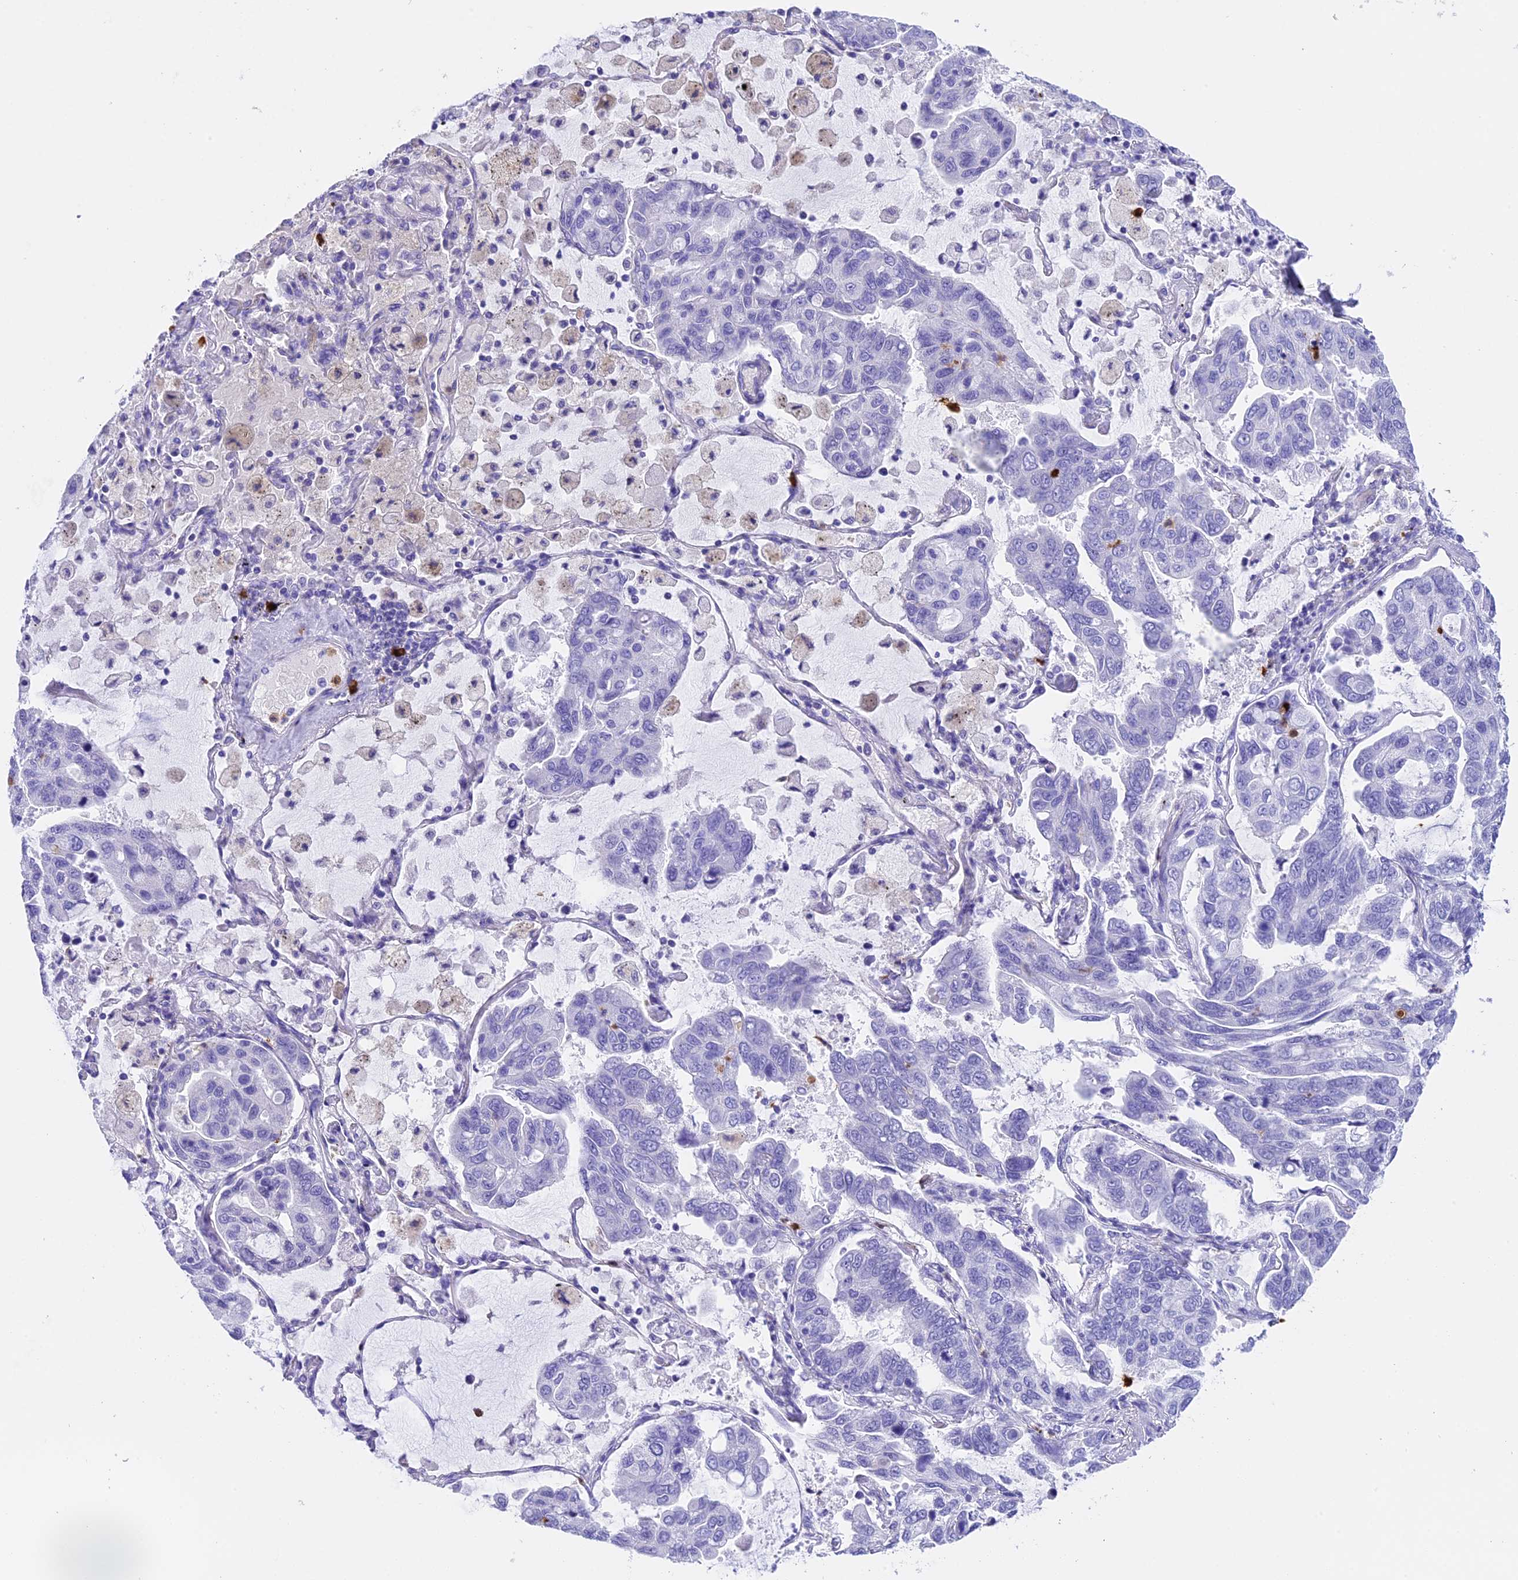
{"staining": {"intensity": "negative", "quantity": "none", "location": "none"}, "tissue": "lung cancer", "cell_type": "Tumor cells", "image_type": "cancer", "snomed": [{"axis": "morphology", "description": "Adenocarcinoma, NOS"}, {"axis": "topography", "description": "Lung"}], "caption": "Immunohistochemistry (IHC) micrograph of neoplastic tissue: human lung adenocarcinoma stained with DAB (3,3'-diaminobenzidine) exhibits no significant protein expression in tumor cells.", "gene": "CLC", "patient": {"sex": "male", "age": 64}}